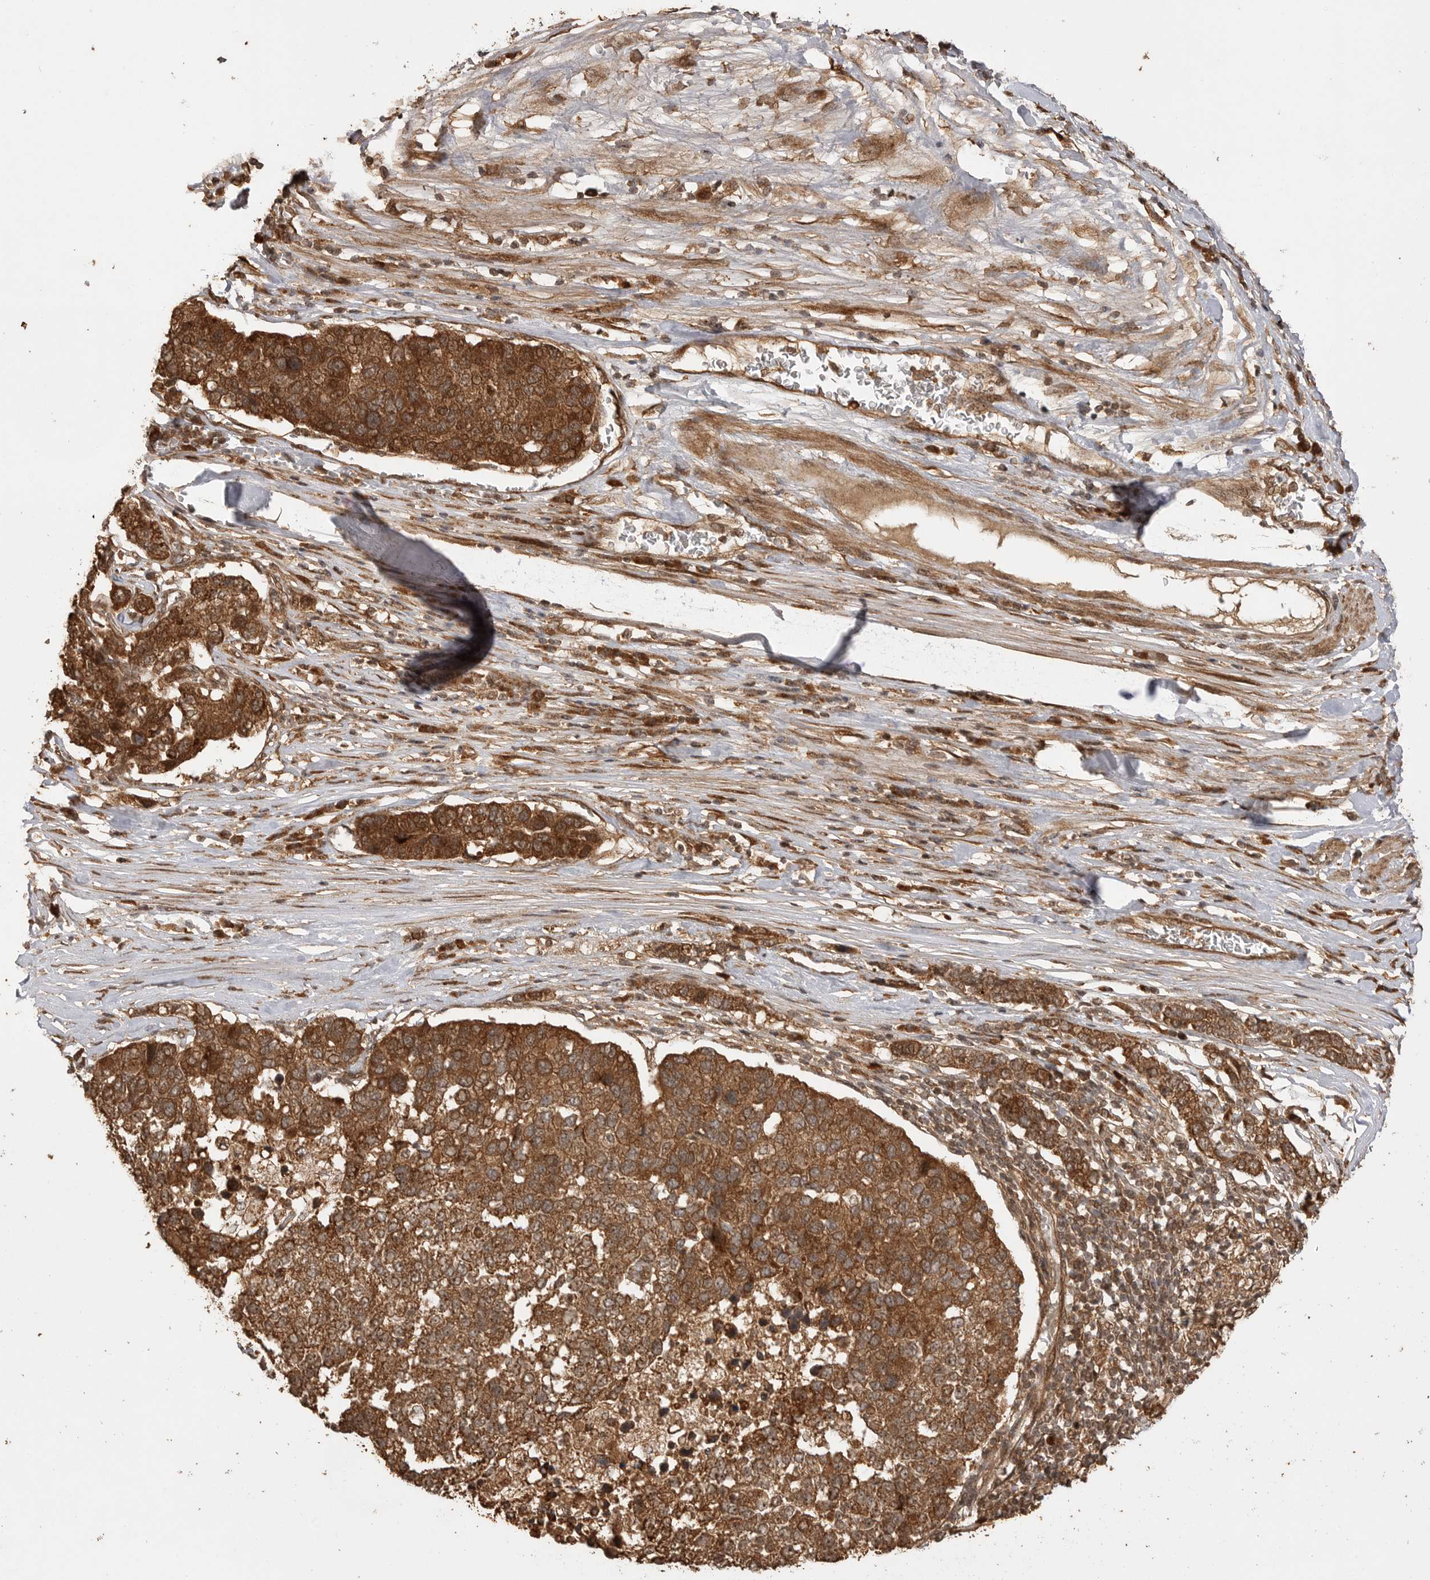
{"staining": {"intensity": "strong", "quantity": ">75%", "location": "cytoplasmic/membranous"}, "tissue": "pancreatic cancer", "cell_type": "Tumor cells", "image_type": "cancer", "snomed": [{"axis": "morphology", "description": "Adenocarcinoma, NOS"}, {"axis": "topography", "description": "Pancreas"}], "caption": "This image displays pancreatic cancer stained with immunohistochemistry to label a protein in brown. The cytoplasmic/membranous of tumor cells show strong positivity for the protein. Nuclei are counter-stained blue.", "gene": "BOC", "patient": {"sex": "female", "age": 61}}